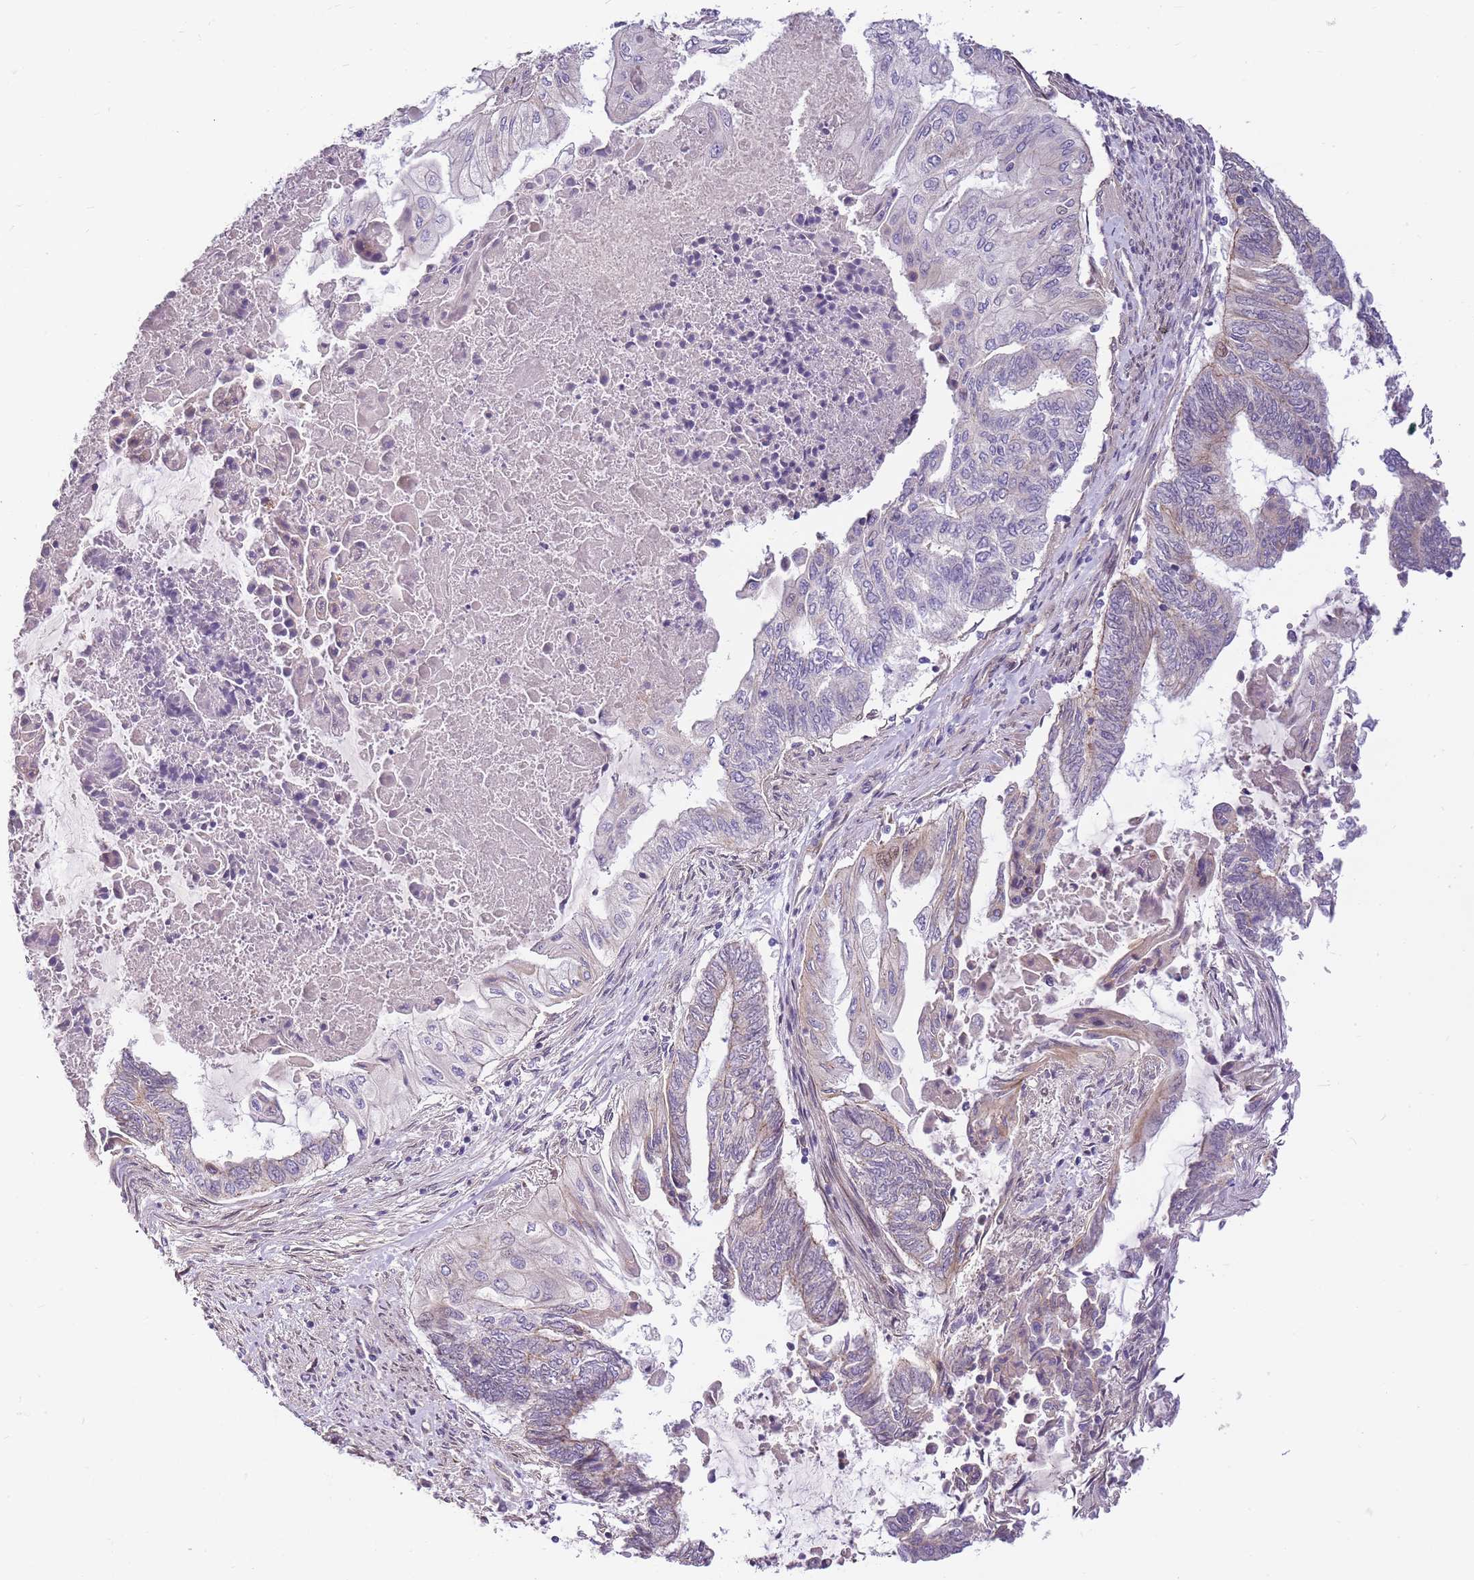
{"staining": {"intensity": "negative", "quantity": "none", "location": "none"}, "tissue": "endometrial cancer", "cell_type": "Tumor cells", "image_type": "cancer", "snomed": [{"axis": "morphology", "description": "Adenocarcinoma, NOS"}, {"axis": "topography", "description": "Uterus"}, {"axis": "topography", "description": "Endometrium"}], "caption": "The micrograph reveals no staining of tumor cells in endometrial adenocarcinoma.", "gene": "CLBA1", "patient": {"sex": "female", "age": 70}}